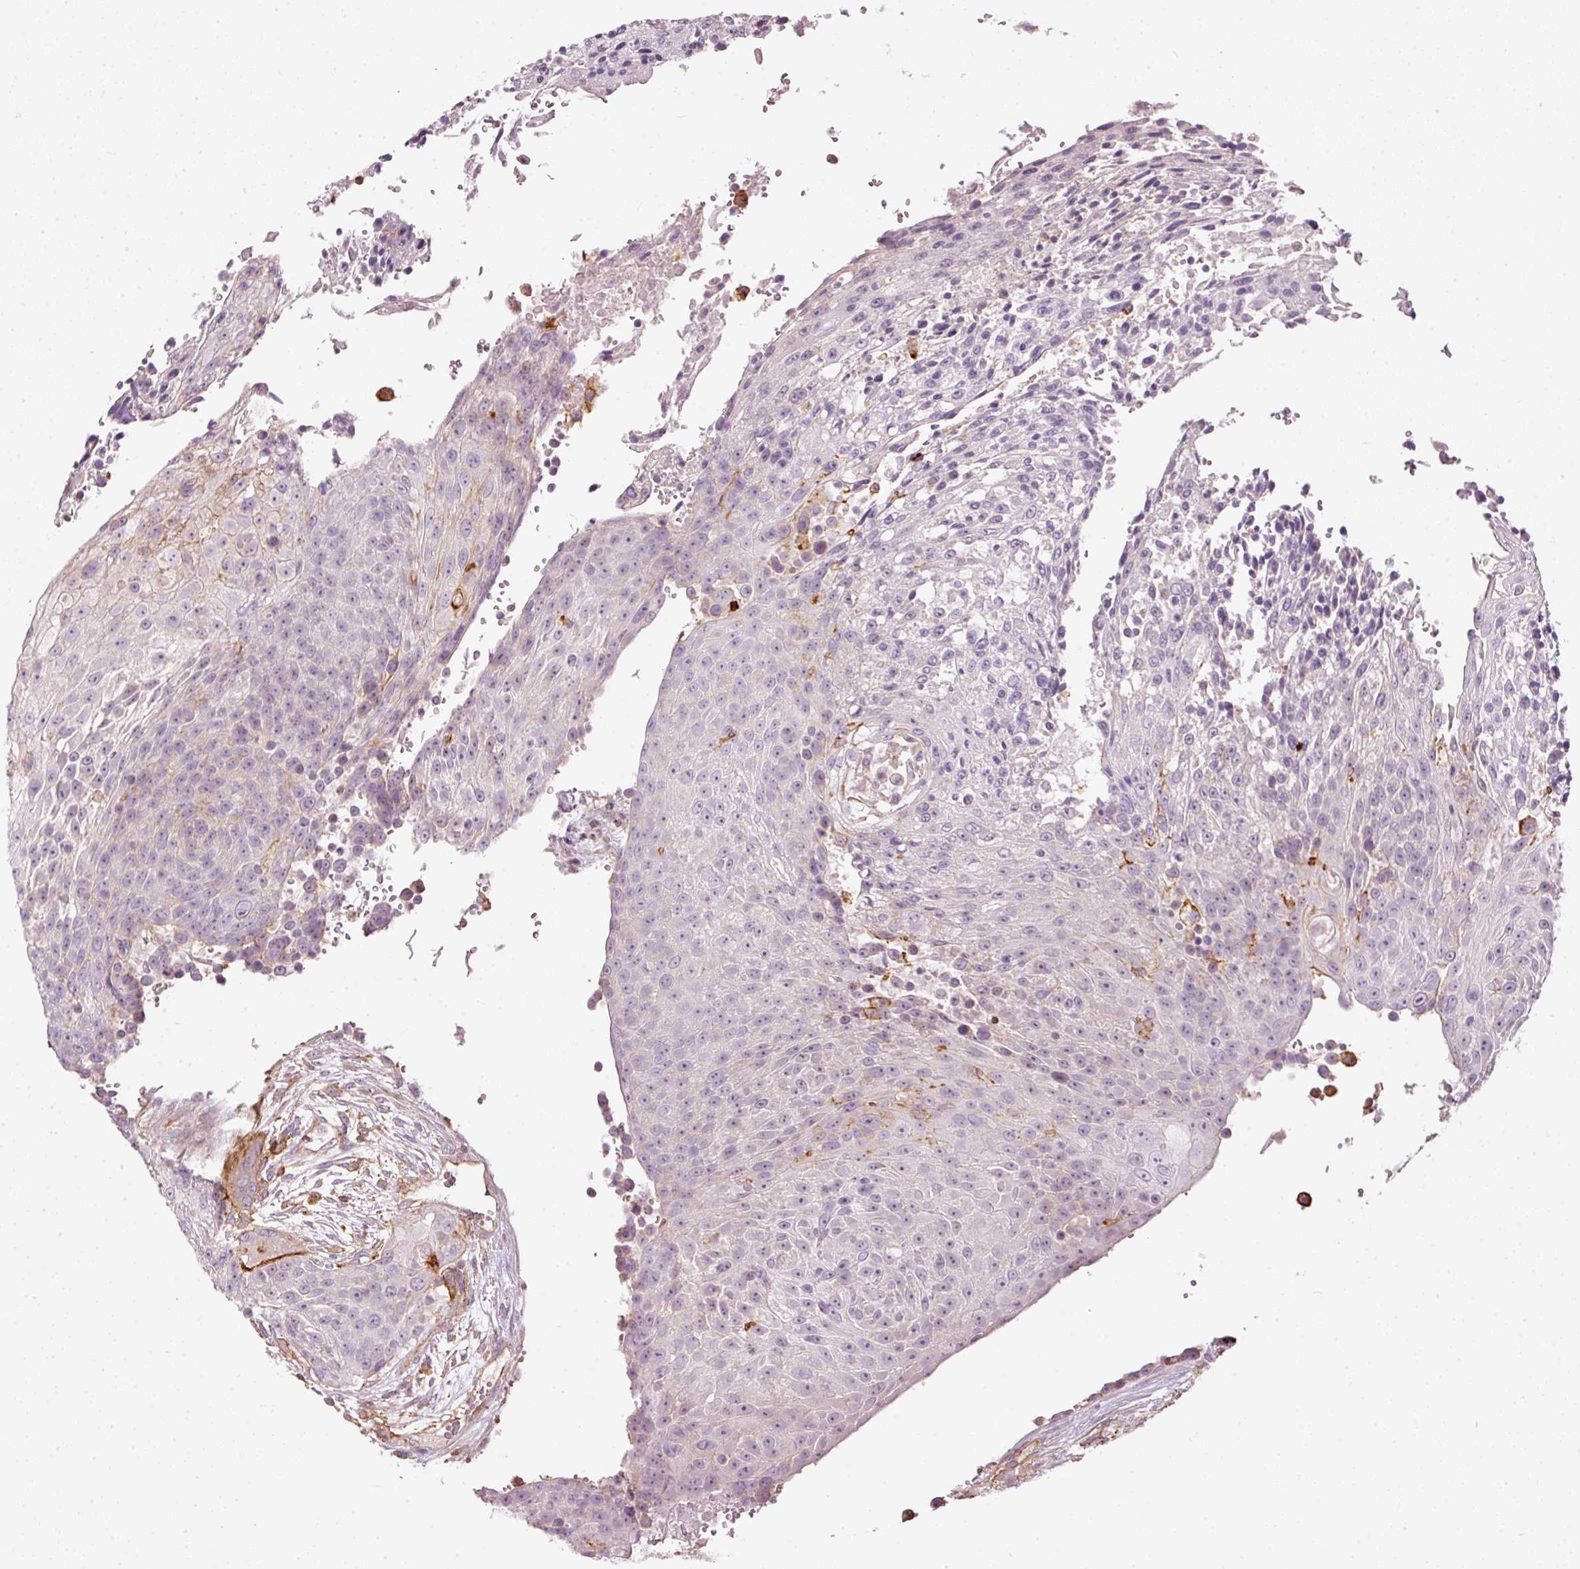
{"staining": {"intensity": "negative", "quantity": "none", "location": "none"}, "tissue": "urothelial cancer", "cell_type": "Tumor cells", "image_type": "cancer", "snomed": [{"axis": "morphology", "description": "Urothelial carcinoma, High grade"}, {"axis": "topography", "description": "Urinary bladder"}], "caption": "High power microscopy micrograph of an immunohistochemistry (IHC) image of high-grade urothelial carcinoma, revealing no significant staining in tumor cells. (Stains: DAB immunohistochemistry (IHC) with hematoxylin counter stain, Microscopy: brightfield microscopy at high magnification).", "gene": "SIPA1", "patient": {"sex": "female", "age": 63}}